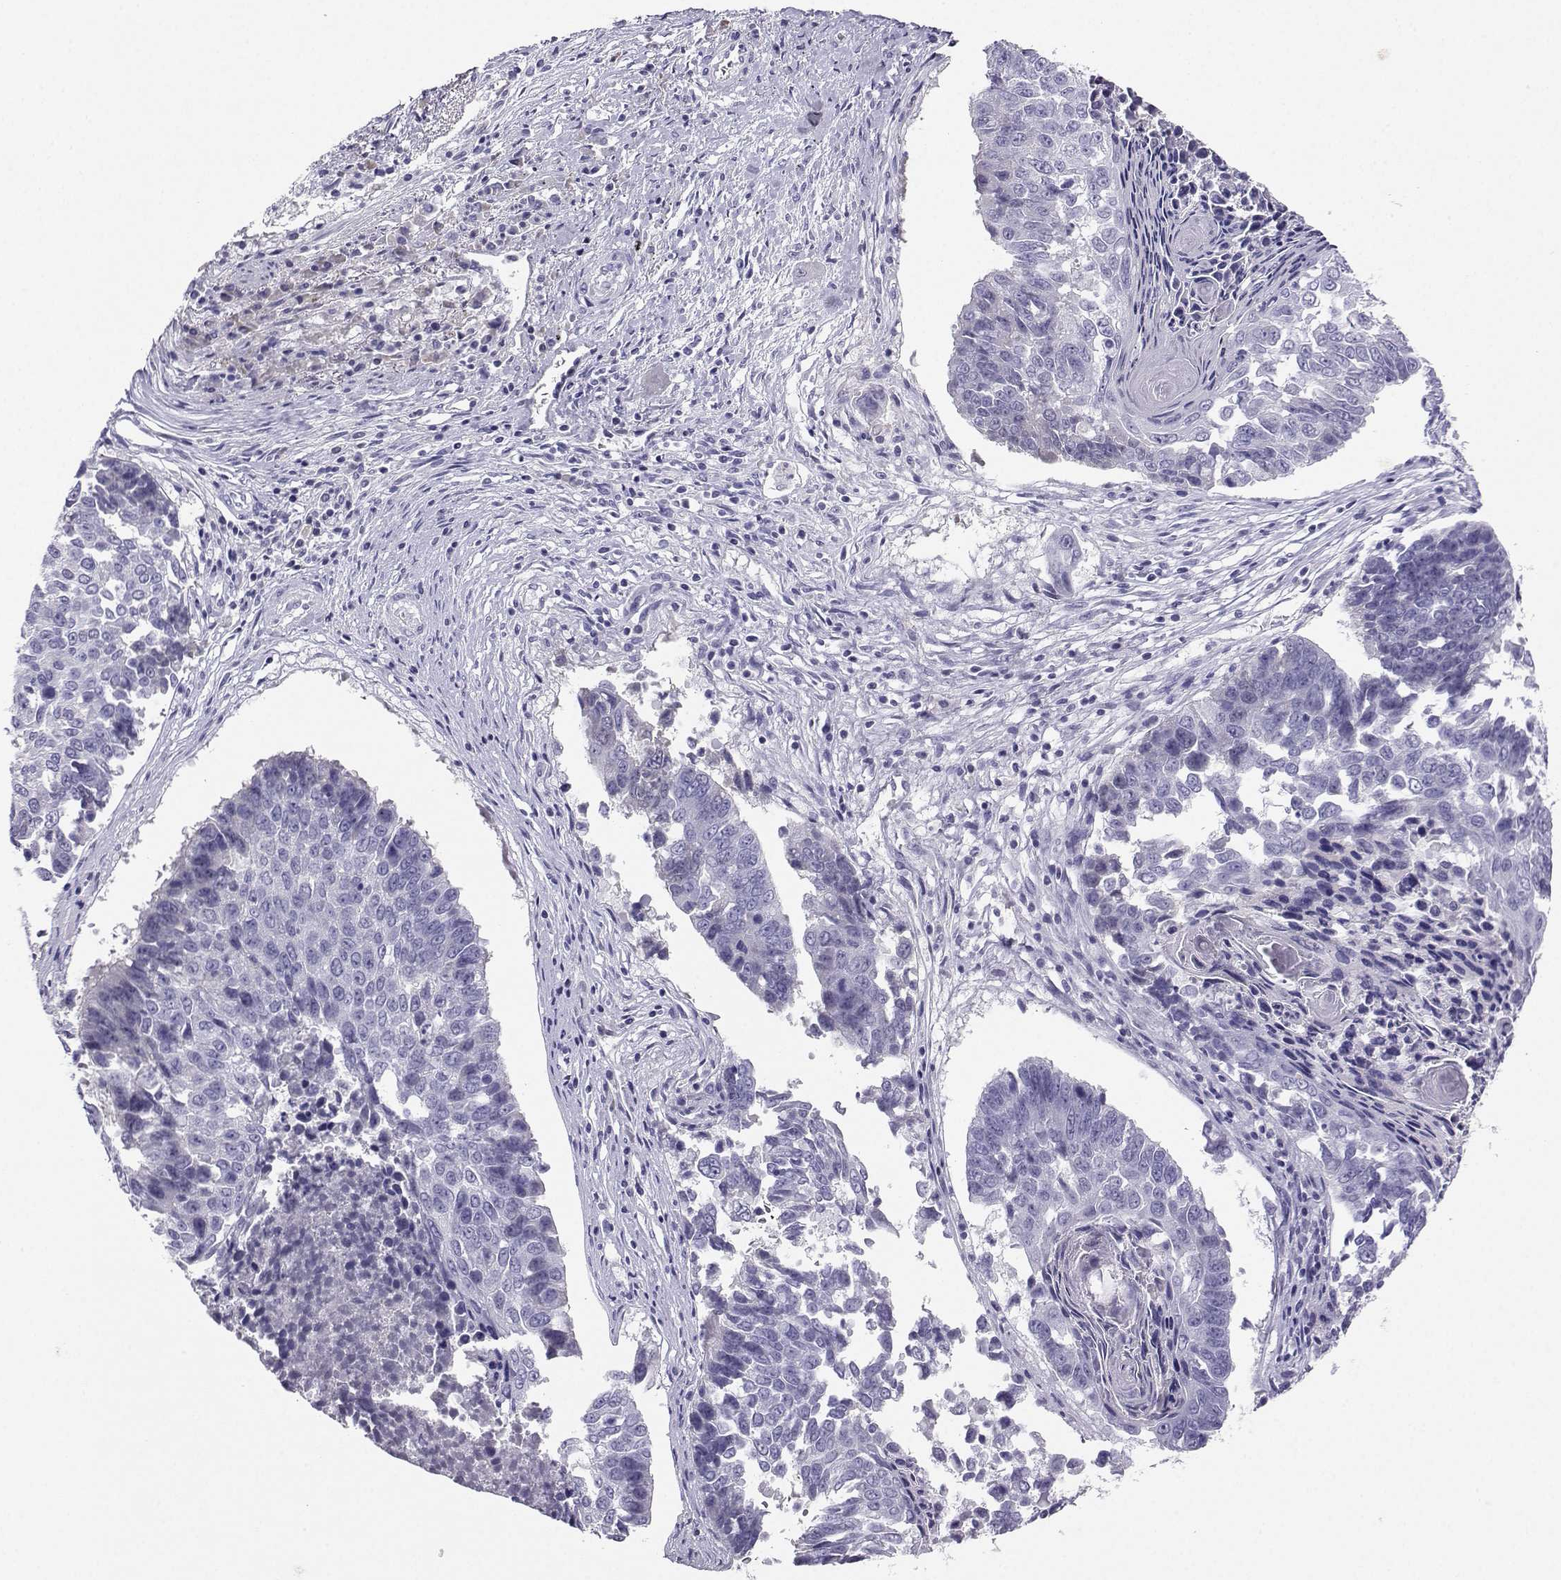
{"staining": {"intensity": "negative", "quantity": "none", "location": "none"}, "tissue": "lung cancer", "cell_type": "Tumor cells", "image_type": "cancer", "snomed": [{"axis": "morphology", "description": "Squamous cell carcinoma, NOS"}, {"axis": "topography", "description": "Lung"}], "caption": "High power microscopy histopathology image of an immunohistochemistry (IHC) histopathology image of lung squamous cell carcinoma, revealing no significant positivity in tumor cells.", "gene": "GRIK4", "patient": {"sex": "male", "age": 73}}